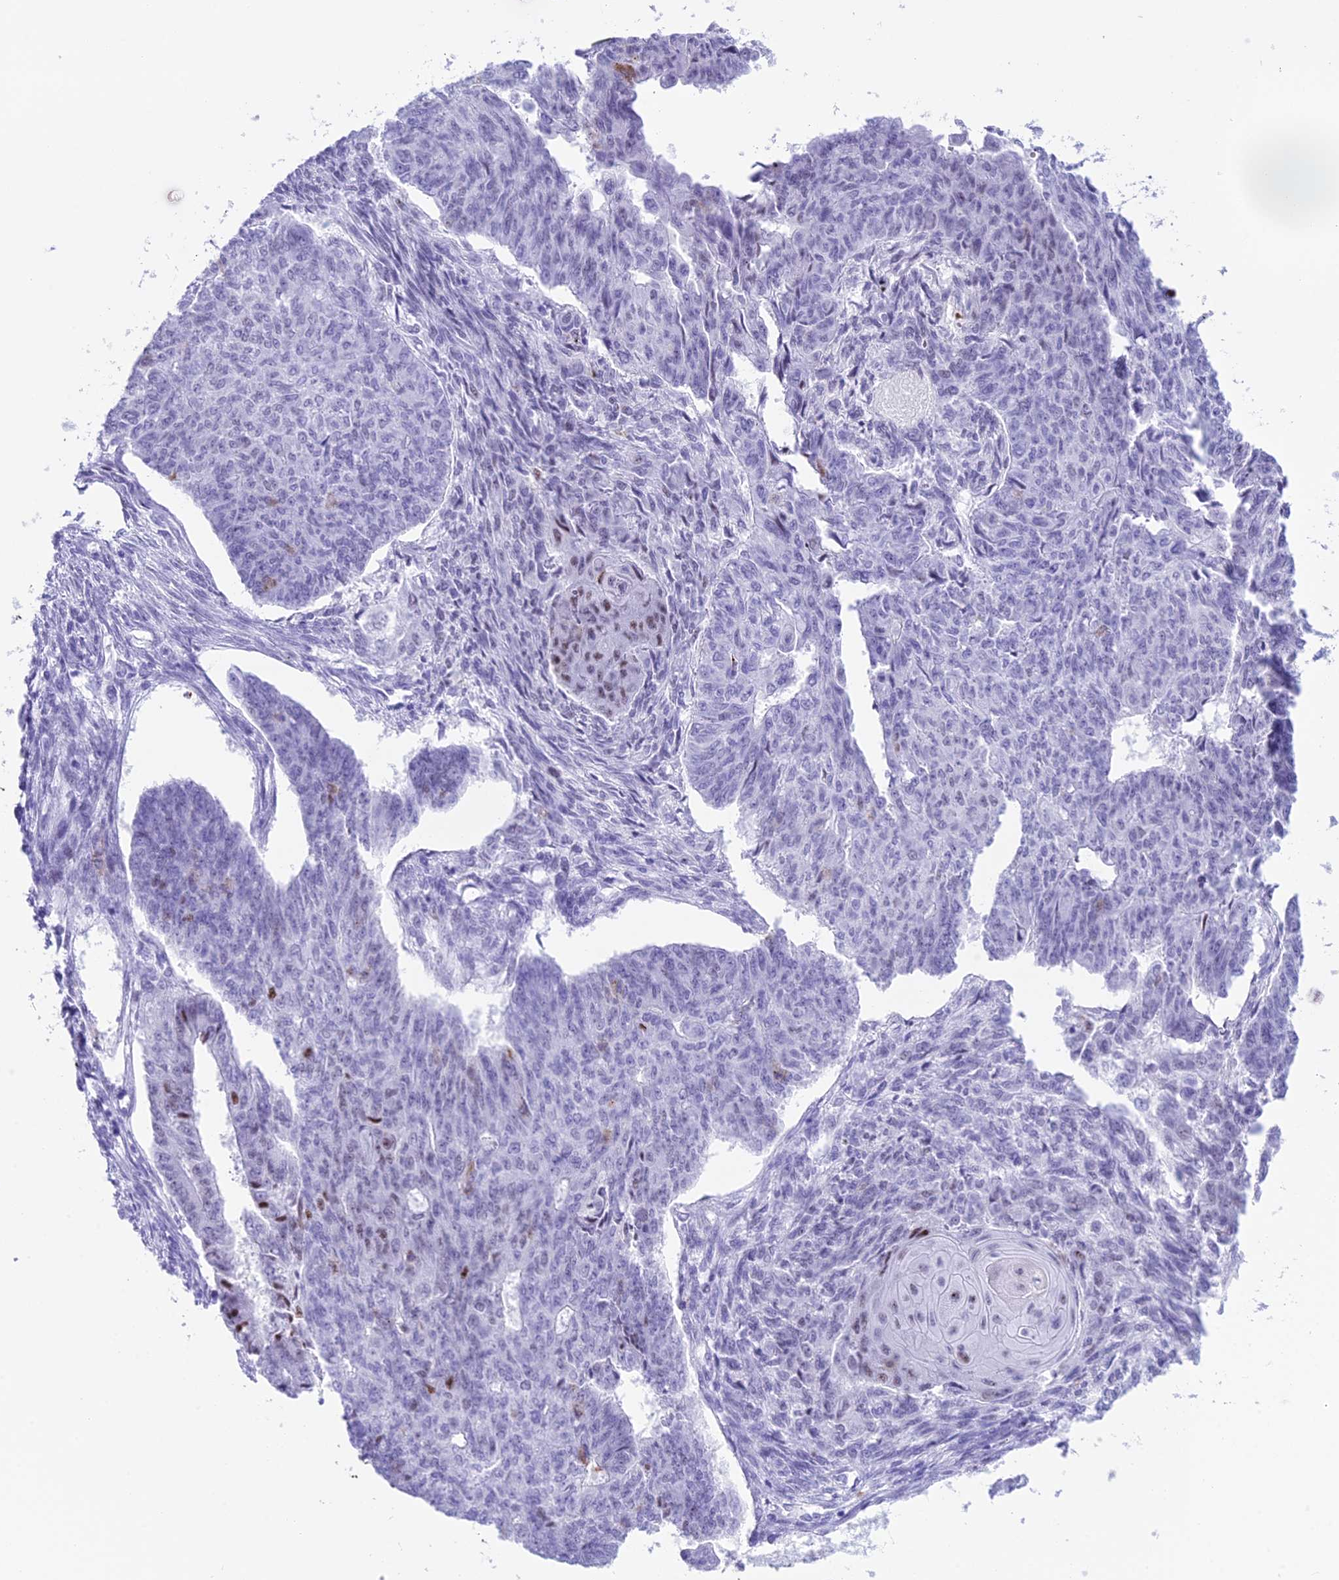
{"staining": {"intensity": "weak", "quantity": "<25%", "location": "nuclear"}, "tissue": "endometrial cancer", "cell_type": "Tumor cells", "image_type": "cancer", "snomed": [{"axis": "morphology", "description": "Adenocarcinoma, NOS"}, {"axis": "topography", "description": "Endometrium"}], "caption": "Immunohistochemical staining of human adenocarcinoma (endometrial) shows no significant positivity in tumor cells. (Stains: DAB IHC with hematoxylin counter stain, Microscopy: brightfield microscopy at high magnification).", "gene": "RNPS1", "patient": {"sex": "female", "age": 32}}